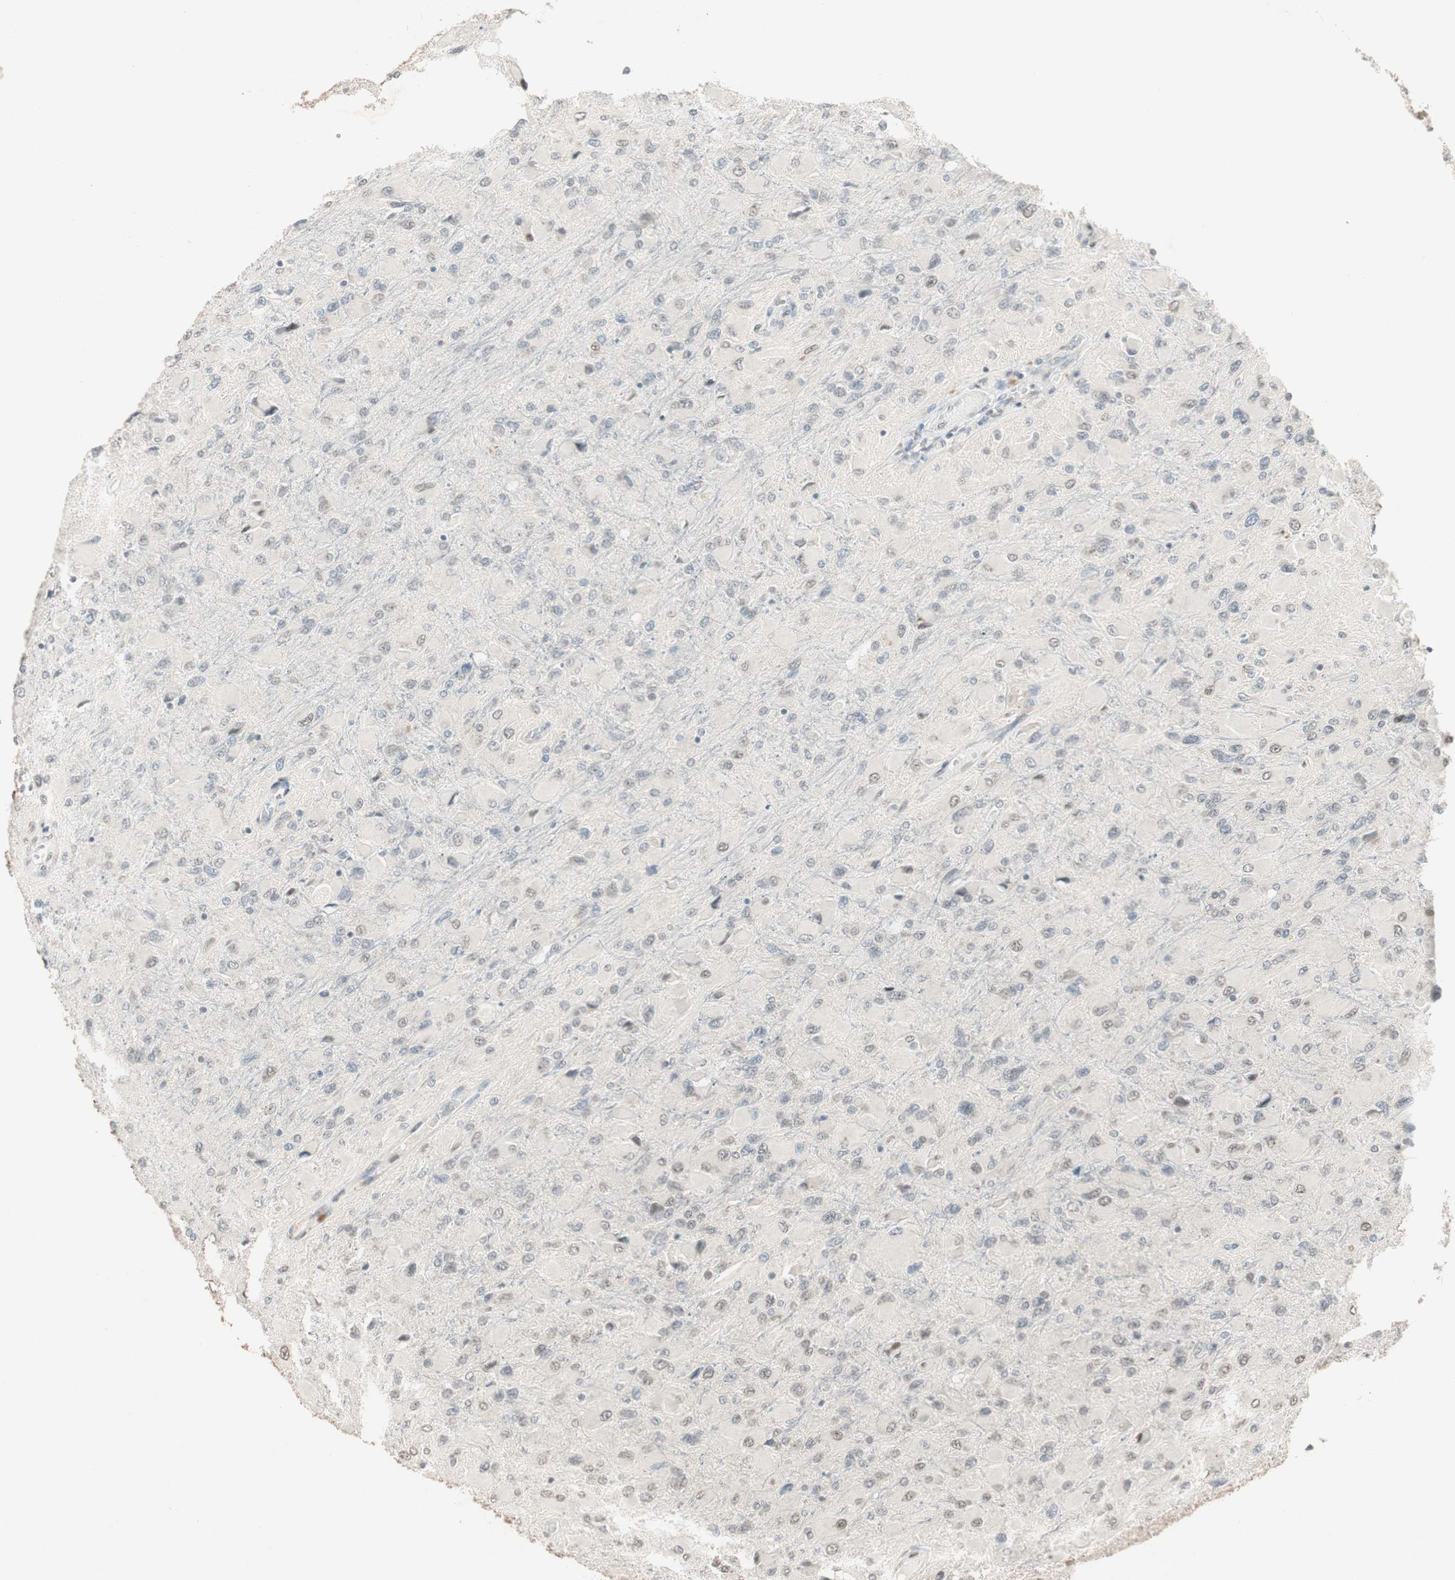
{"staining": {"intensity": "weak", "quantity": "25%-75%", "location": "nuclear"}, "tissue": "glioma", "cell_type": "Tumor cells", "image_type": "cancer", "snomed": [{"axis": "morphology", "description": "Glioma, malignant, High grade"}, {"axis": "topography", "description": "Cerebral cortex"}], "caption": "Immunohistochemical staining of high-grade glioma (malignant) shows weak nuclear protein staining in approximately 25%-75% of tumor cells. Ihc stains the protein in brown and the nuclei are stained blue.", "gene": "ETV4", "patient": {"sex": "female", "age": 36}}